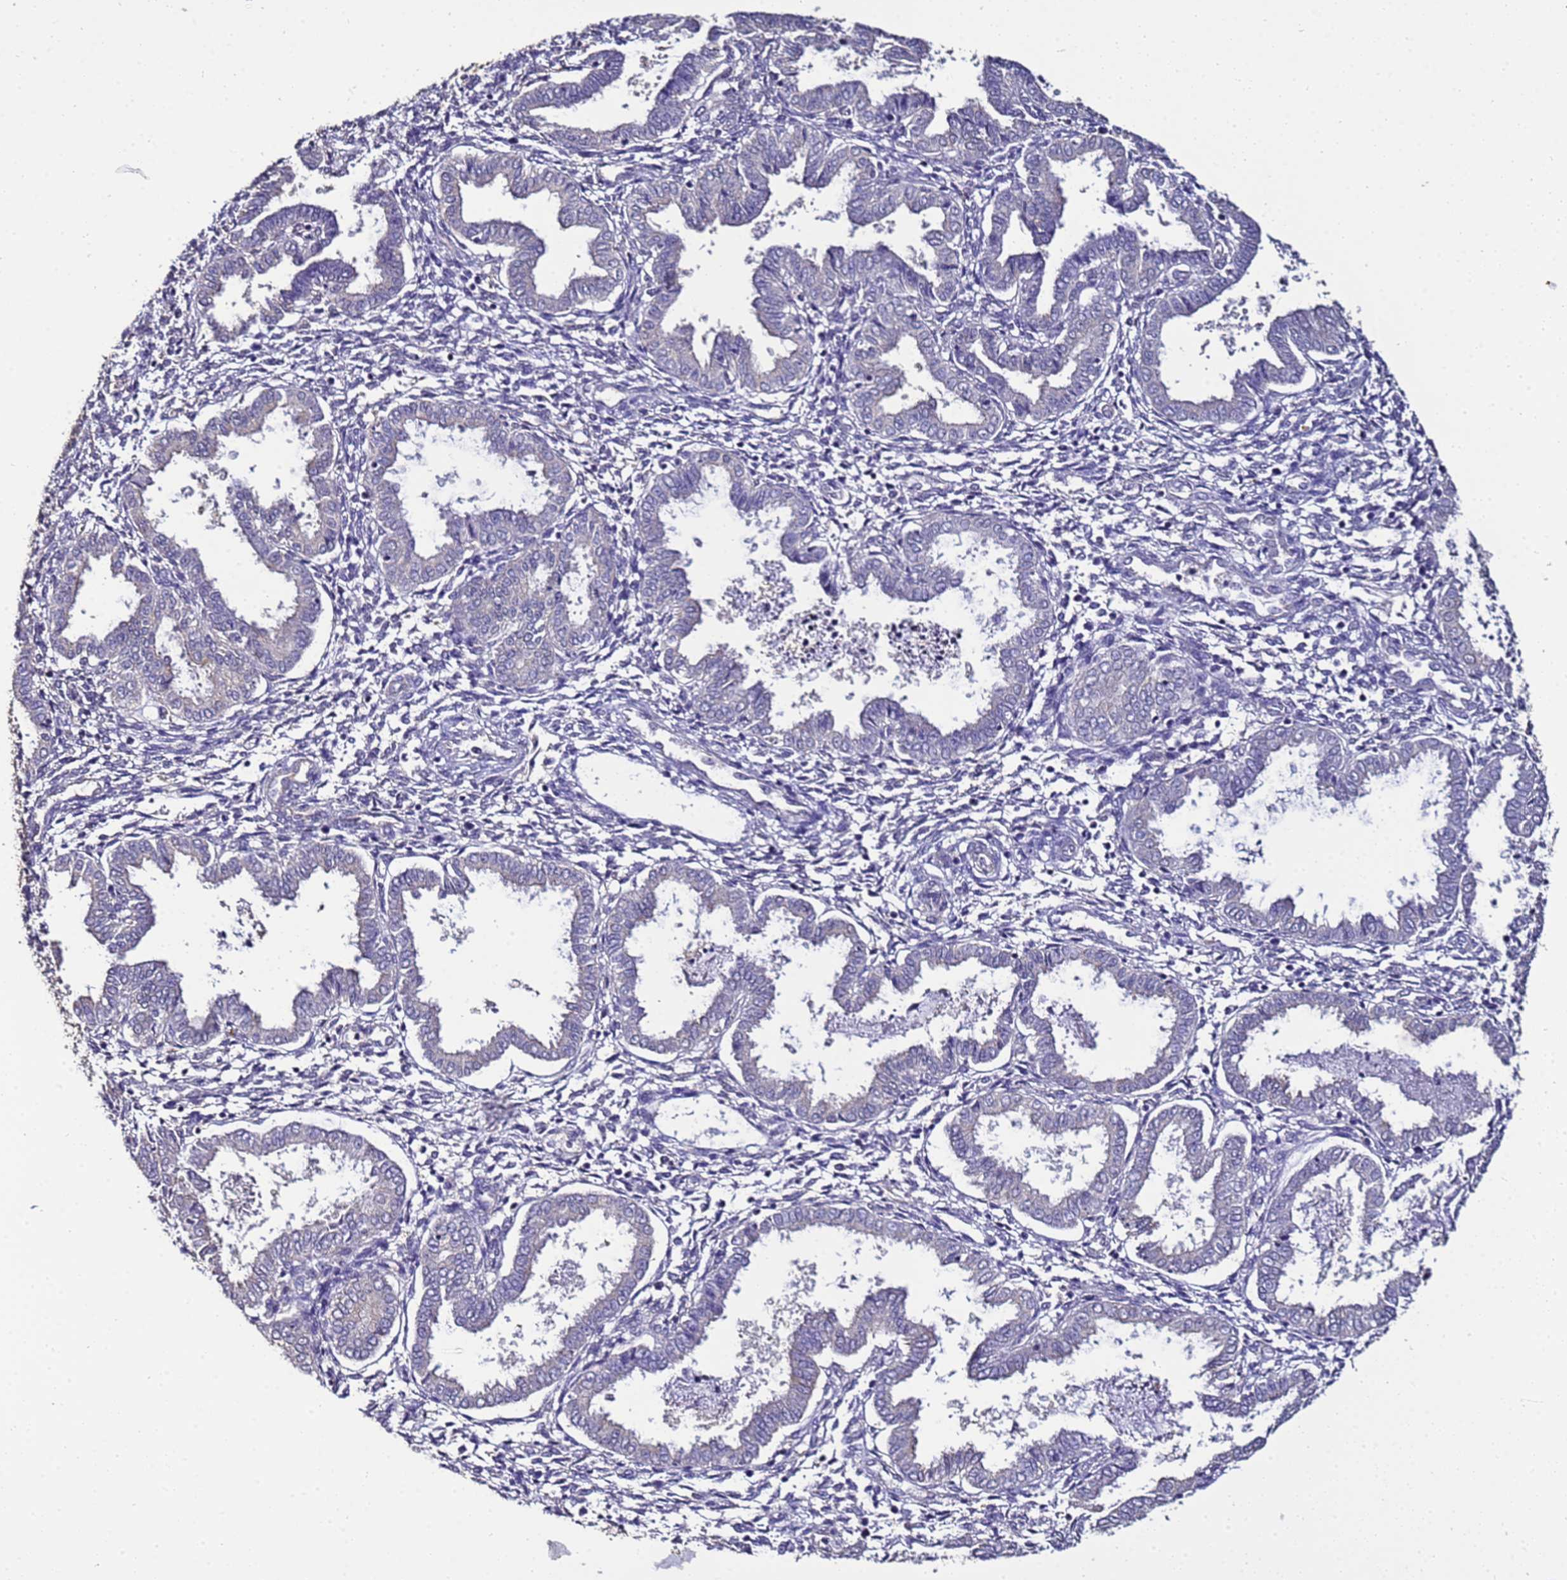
{"staining": {"intensity": "negative", "quantity": "none", "location": "none"}, "tissue": "endometrium", "cell_type": "Cells in endometrial stroma", "image_type": "normal", "snomed": [{"axis": "morphology", "description": "Normal tissue, NOS"}, {"axis": "topography", "description": "Endometrium"}], "caption": "This is a photomicrograph of immunohistochemistry staining of normal endometrium, which shows no staining in cells in endometrial stroma.", "gene": "ENOPH1", "patient": {"sex": "female", "age": 33}}